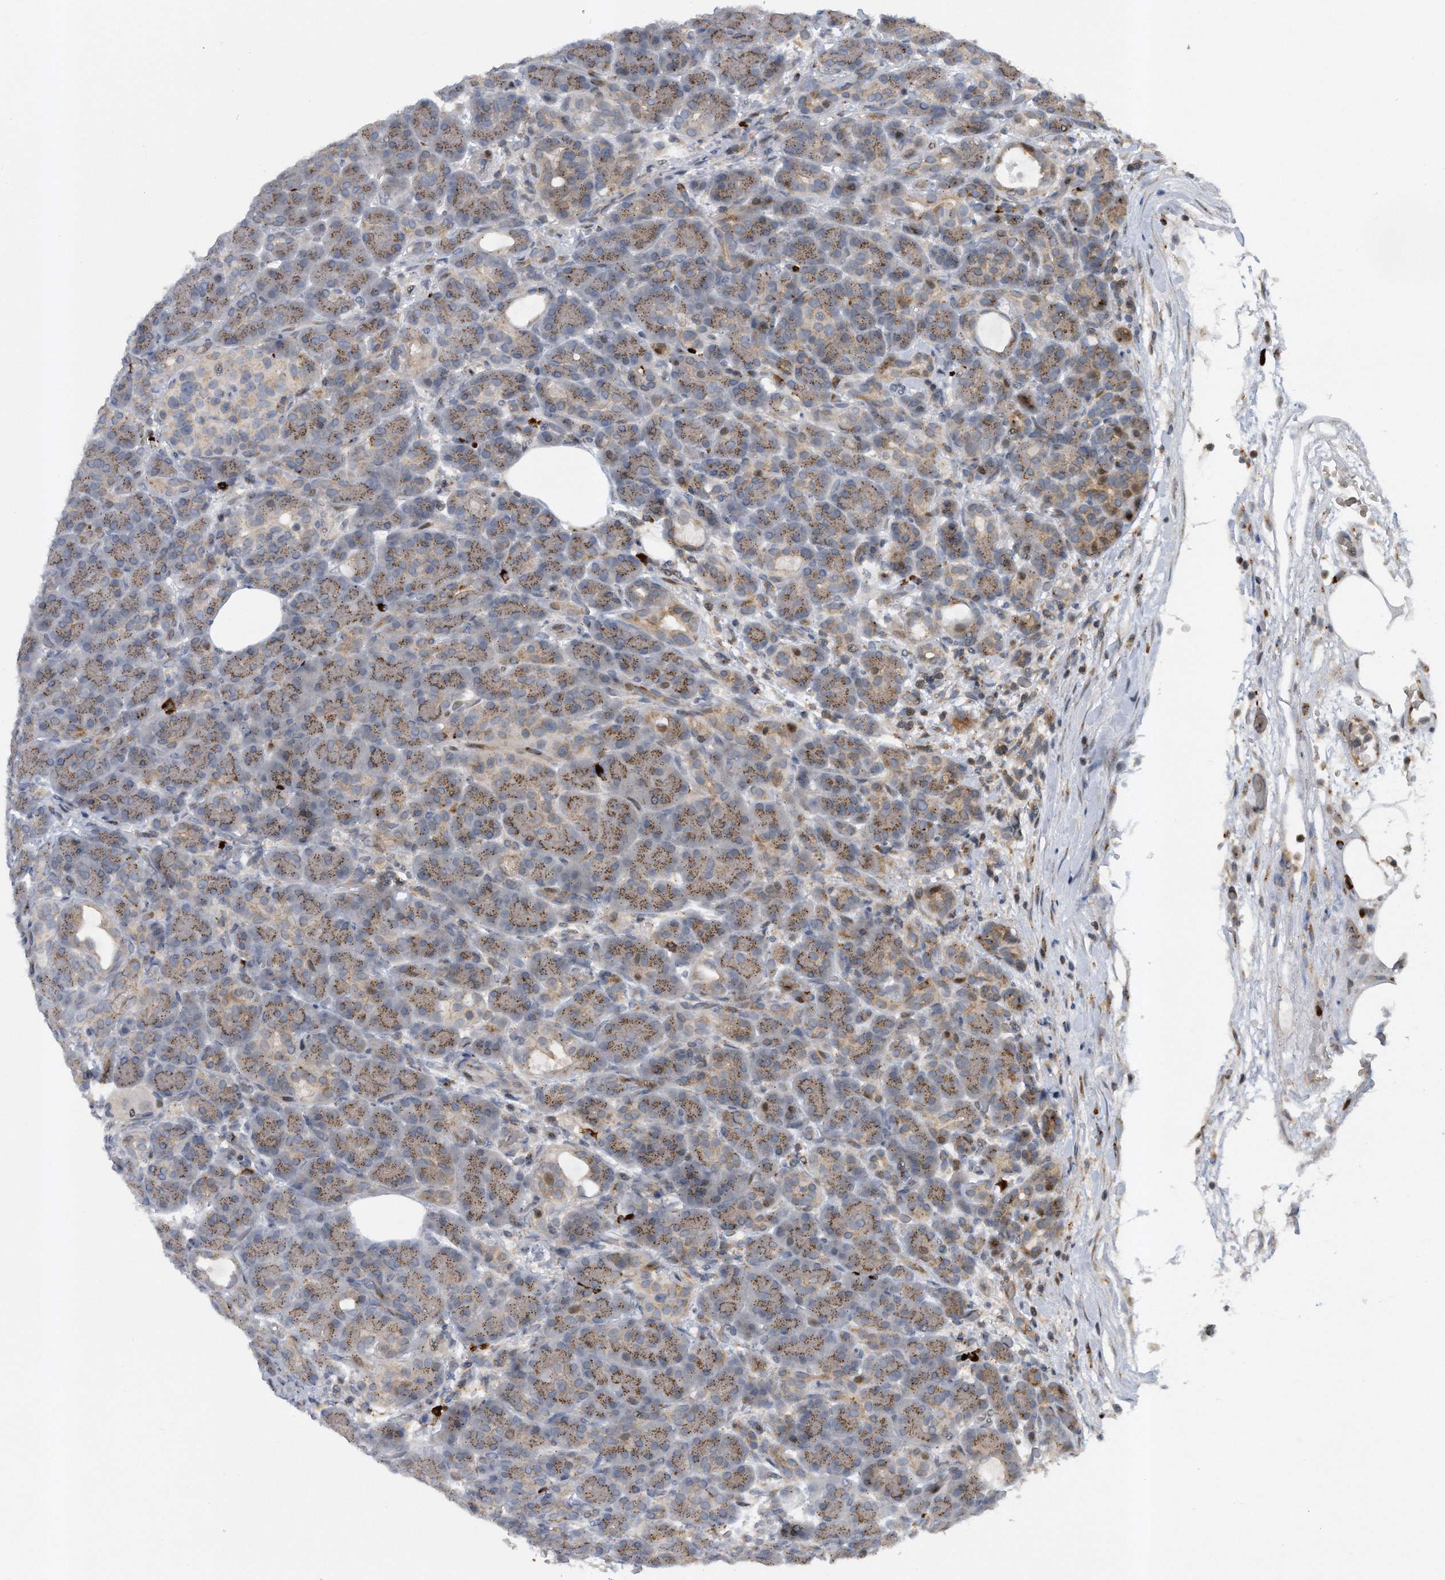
{"staining": {"intensity": "moderate", "quantity": ">75%", "location": "cytoplasmic/membranous"}, "tissue": "pancreas", "cell_type": "Exocrine glandular cells", "image_type": "normal", "snomed": [{"axis": "morphology", "description": "Normal tissue, NOS"}, {"axis": "topography", "description": "Pancreas"}], "caption": "Protein positivity by immunohistochemistry (IHC) exhibits moderate cytoplasmic/membranous expression in approximately >75% of exocrine glandular cells in normal pancreas.", "gene": "PGBD2", "patient": {"sex": "male", "age": 63}}